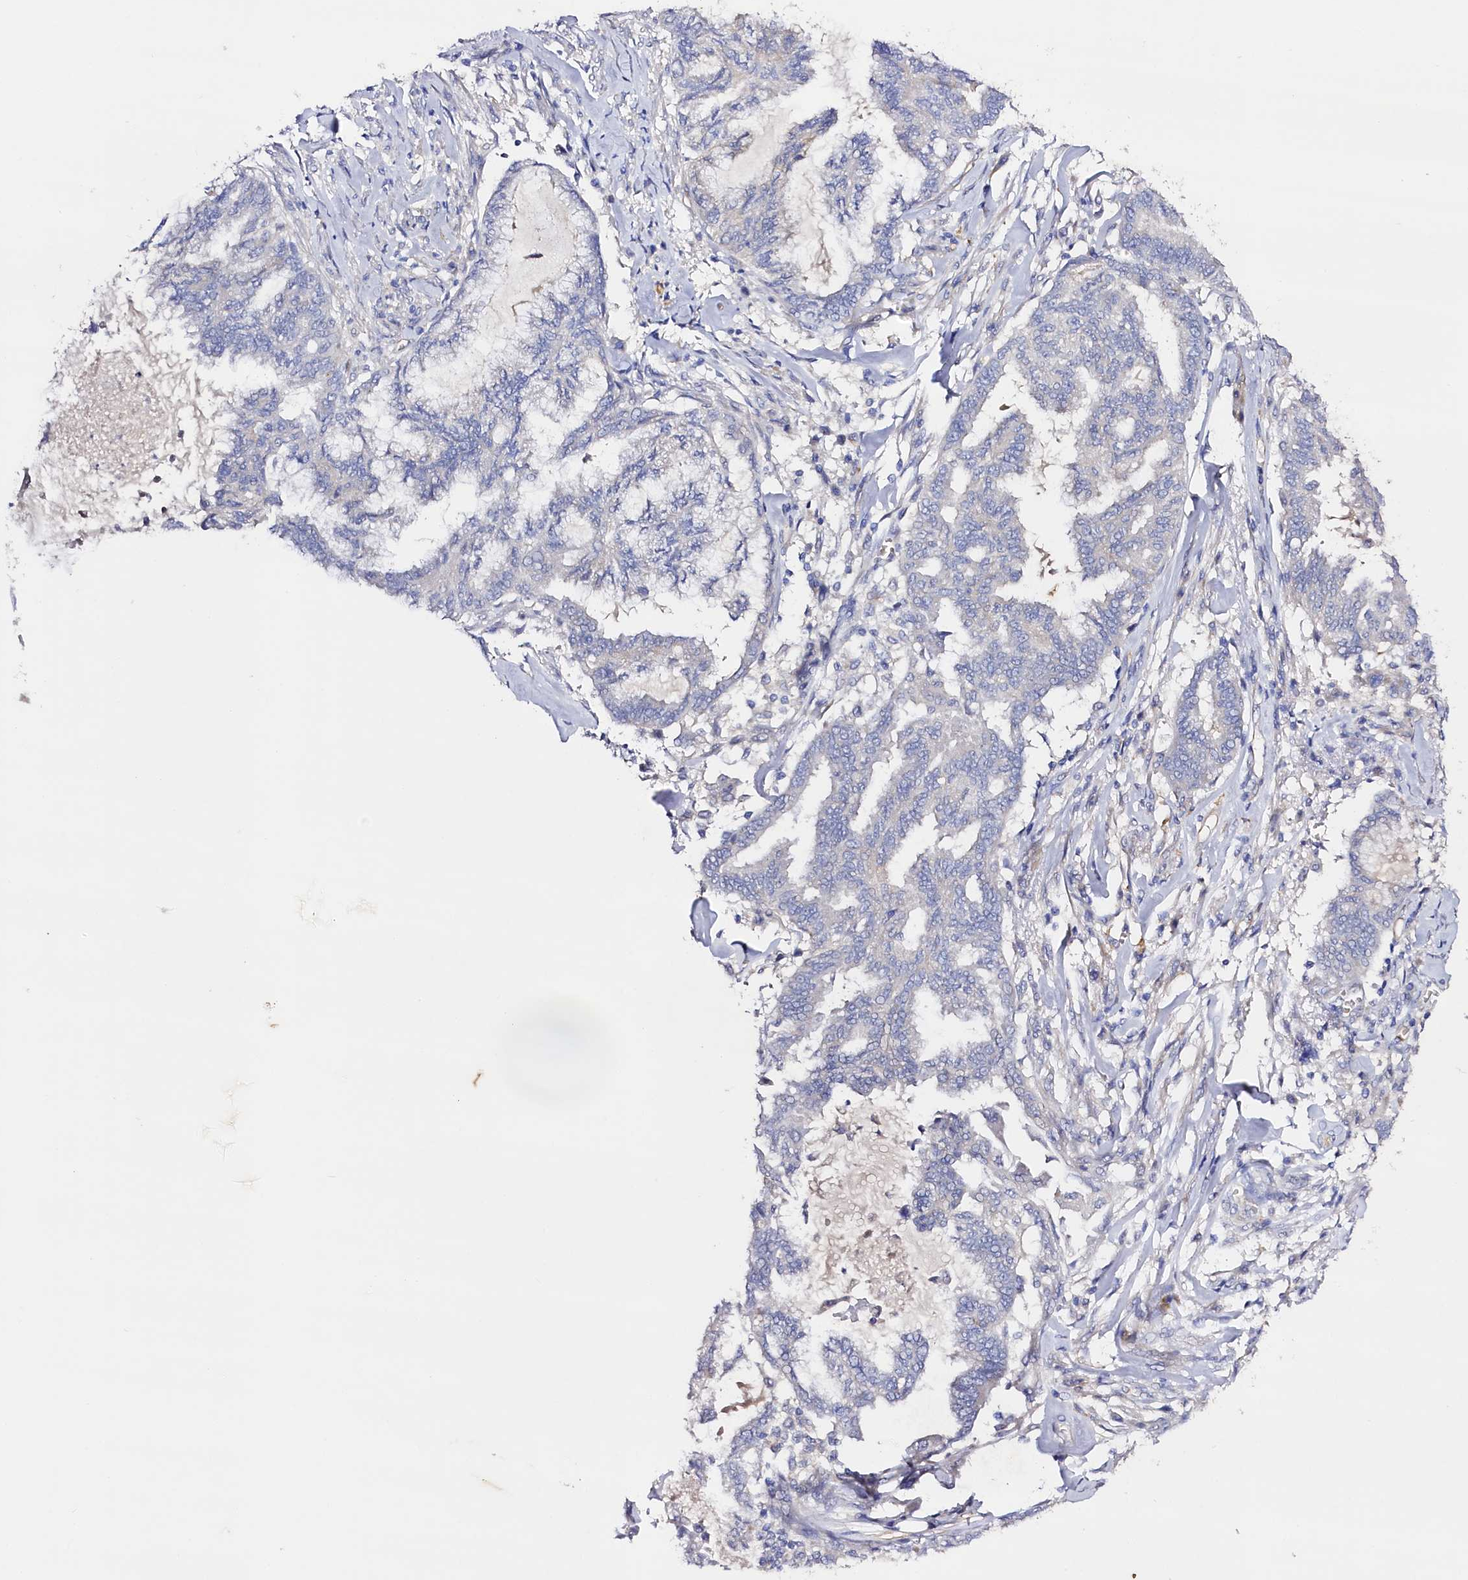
{"staining": {"intensity": "negative", "quantity": "none", "location": "none"}, "tissue": "endometrial cancer", "cell_type": "Tumor cells", "image_type": "cancer", "snomed": [{"axis": "morphology", "description": "Adenocarcinoma, NOS"}, {"axis": "topography", "description": "Endometrium"}], "caption": "The micrograph reveals no significant expression in tumor cells of endometrial adenocarcinoma.", "gene": "SLC7A1", "patient": {"sex": "female", "age": 86}}